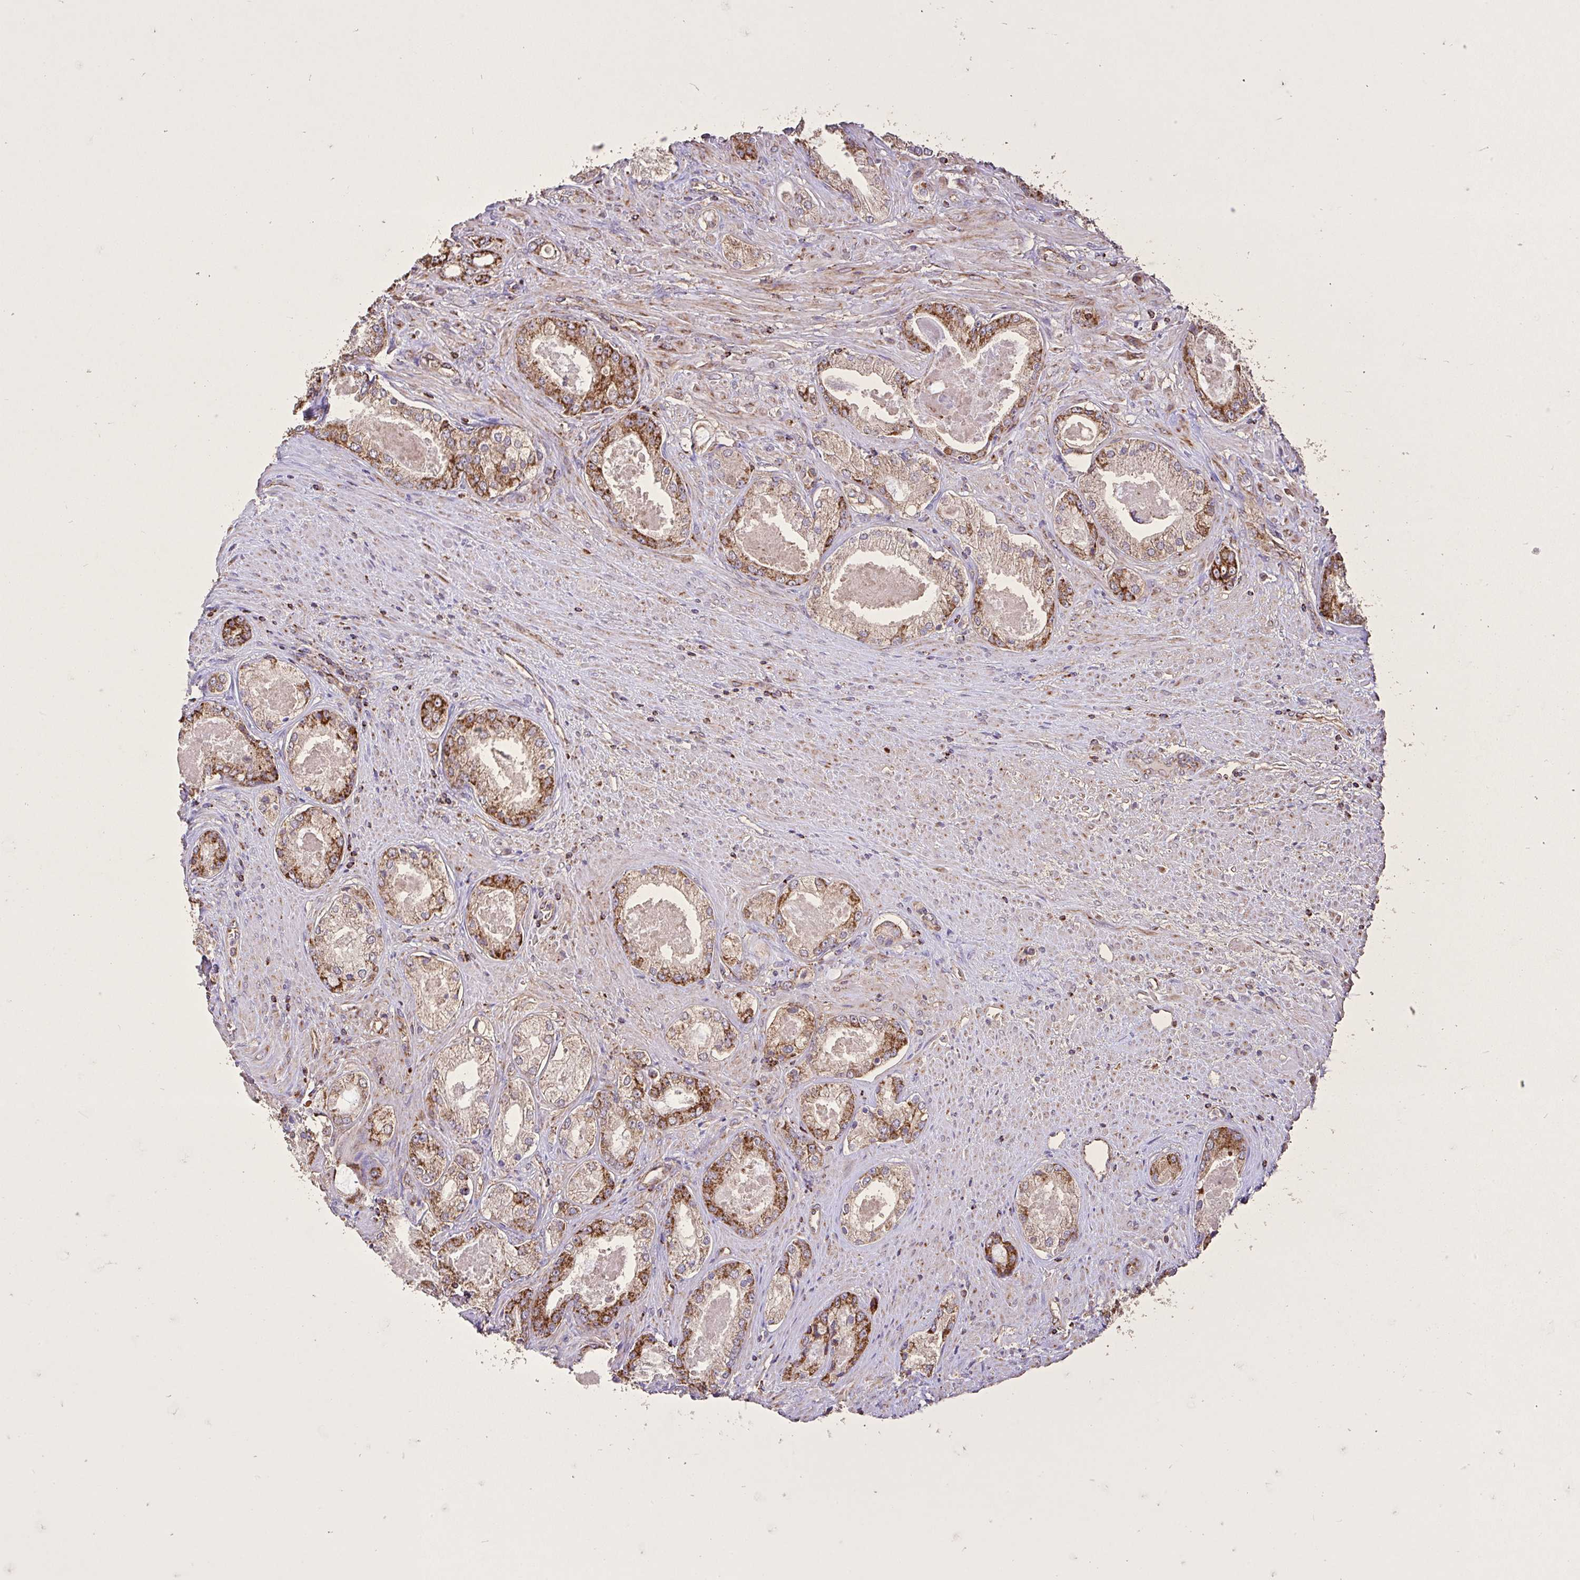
{"staining": {"intensity": "moderate", "quantity": ">75%", "location": "cytoplasmic/membranous"}, "tissue": "prostate cancer", "cell_type": "Tumor cells", "image_type": "cancer", "snomed": [{"axis": "morphology", "description": "Adenocarcinoma, Low grade"}, {"axis": "topography", "description": "Prostate"}], "caption": "Human prostate cancer (adenocarcinoma (low-grade)) stained with a protein marker exhibits moderate staining in tumor cells.", "gene": "AGK", "patient": {"sex": "male", "age": 68}}